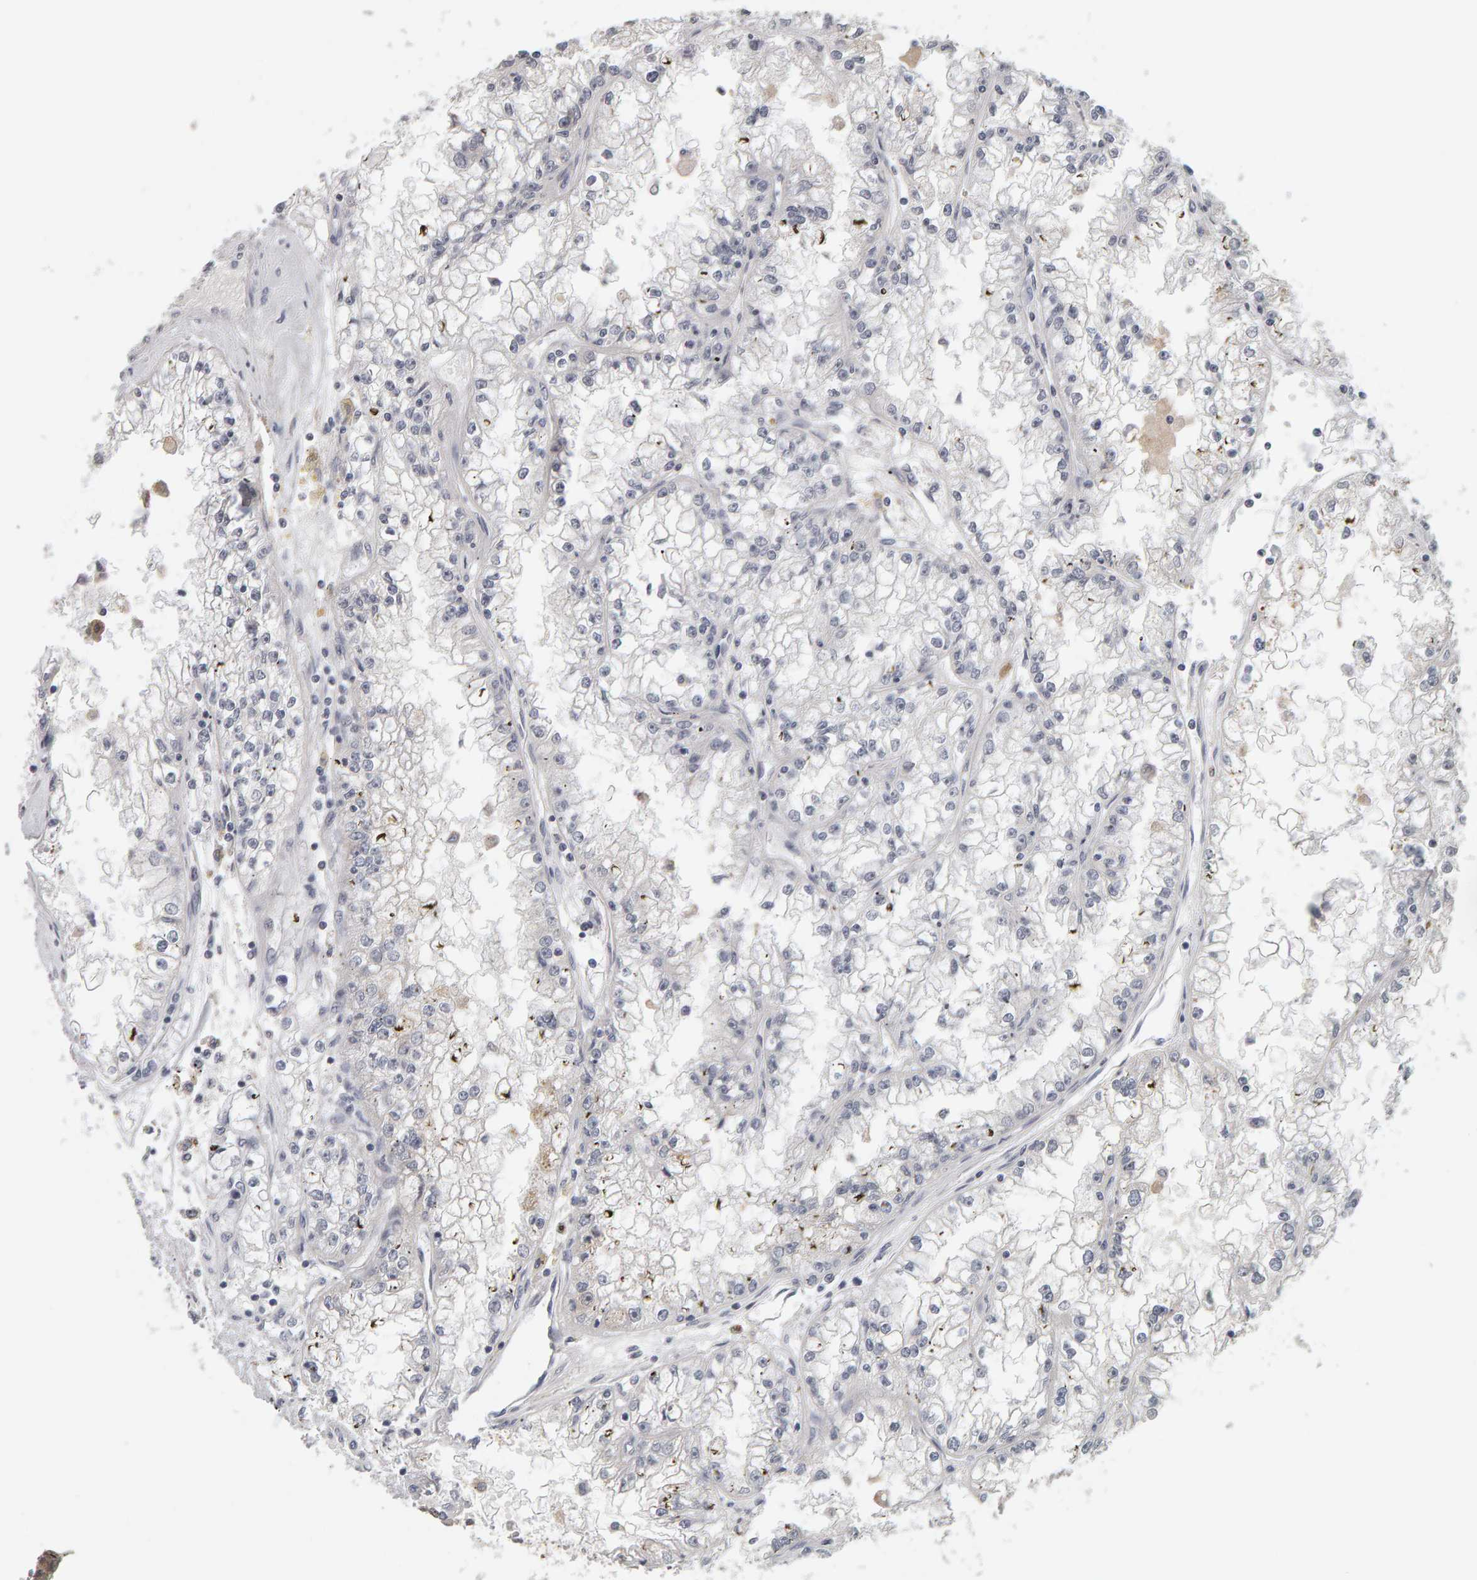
{"staining": {"intensity": "negative", "quantity": "none", "location": "none"}, "tissue": "renal cancer", "cell_type": "Tumor cells", "image_type": "cancer", "snomed": [{"axis": "morphology", "description": "Adenocarcinoma, NOS"}, {"axis": "topography", "description": "Kidney"}], "caption": "This is an immunohistochemistry image of human renal adenocarcinoma. There is no positivity in tumor cells.", "gene": "TEFM", "patient": {"sex": "male", "age": 56}}